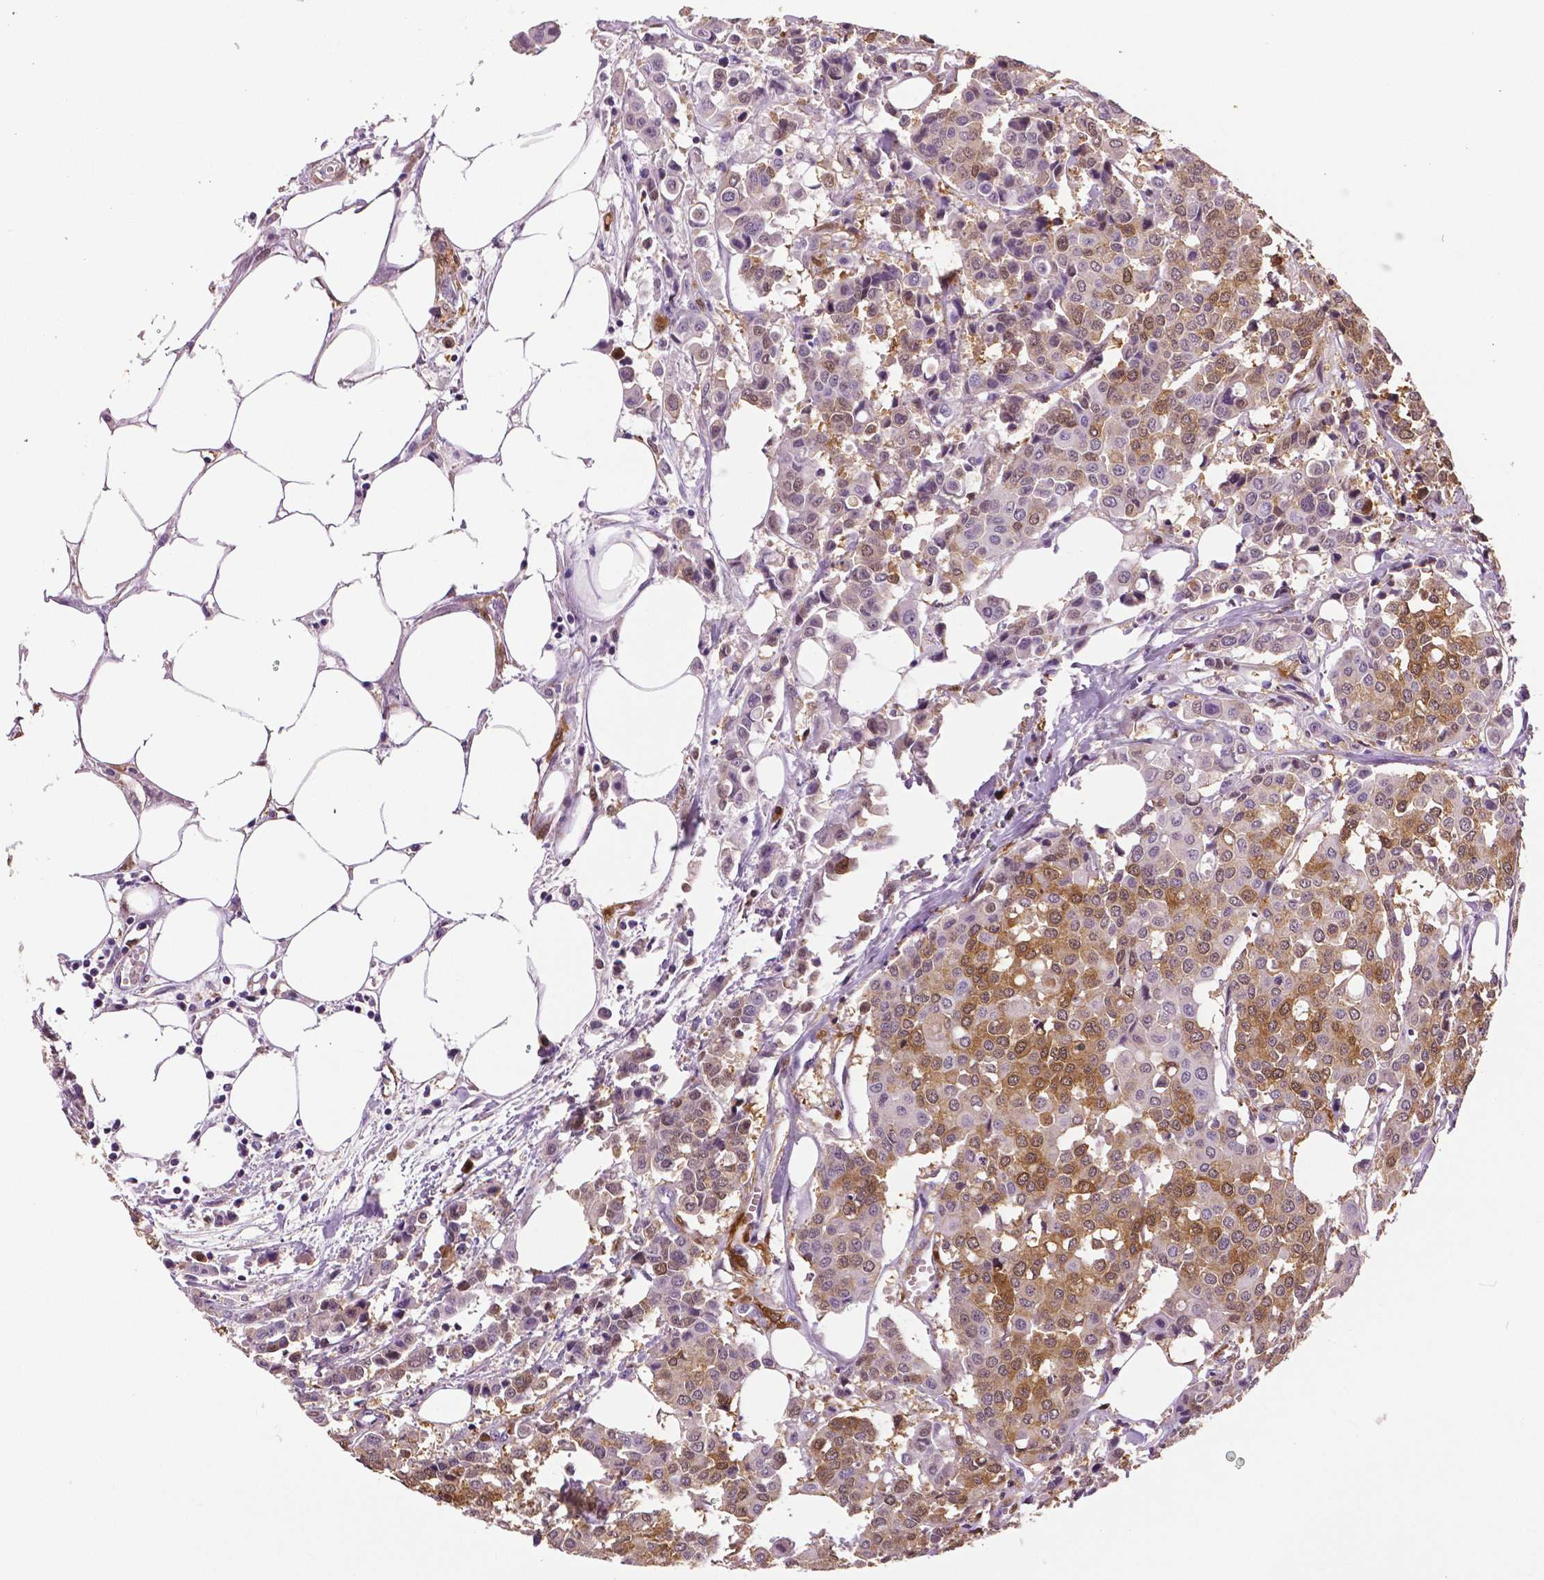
{"staining": {"intensity": "moderate", "quantity": "25%-75%", "location": "cytoplasmic/membranous"}, "tissue": "carcinoid", "cell_type": "Tumor cells", "image_type": "cancer", "snomed": [{"axis": "morphology", "description": "Carcinoid, malignant, NOS"}, {"axis": "topography", "description": "Colon"}], "caption": "Protein analysis of carcinoid (malignant) tissue shows moderate cytoplasmic/membranous expression in approximately 25%-75% of tumor cells.", "gene": "PHGDH", "patient": {"sex": "male", "age": 81}}